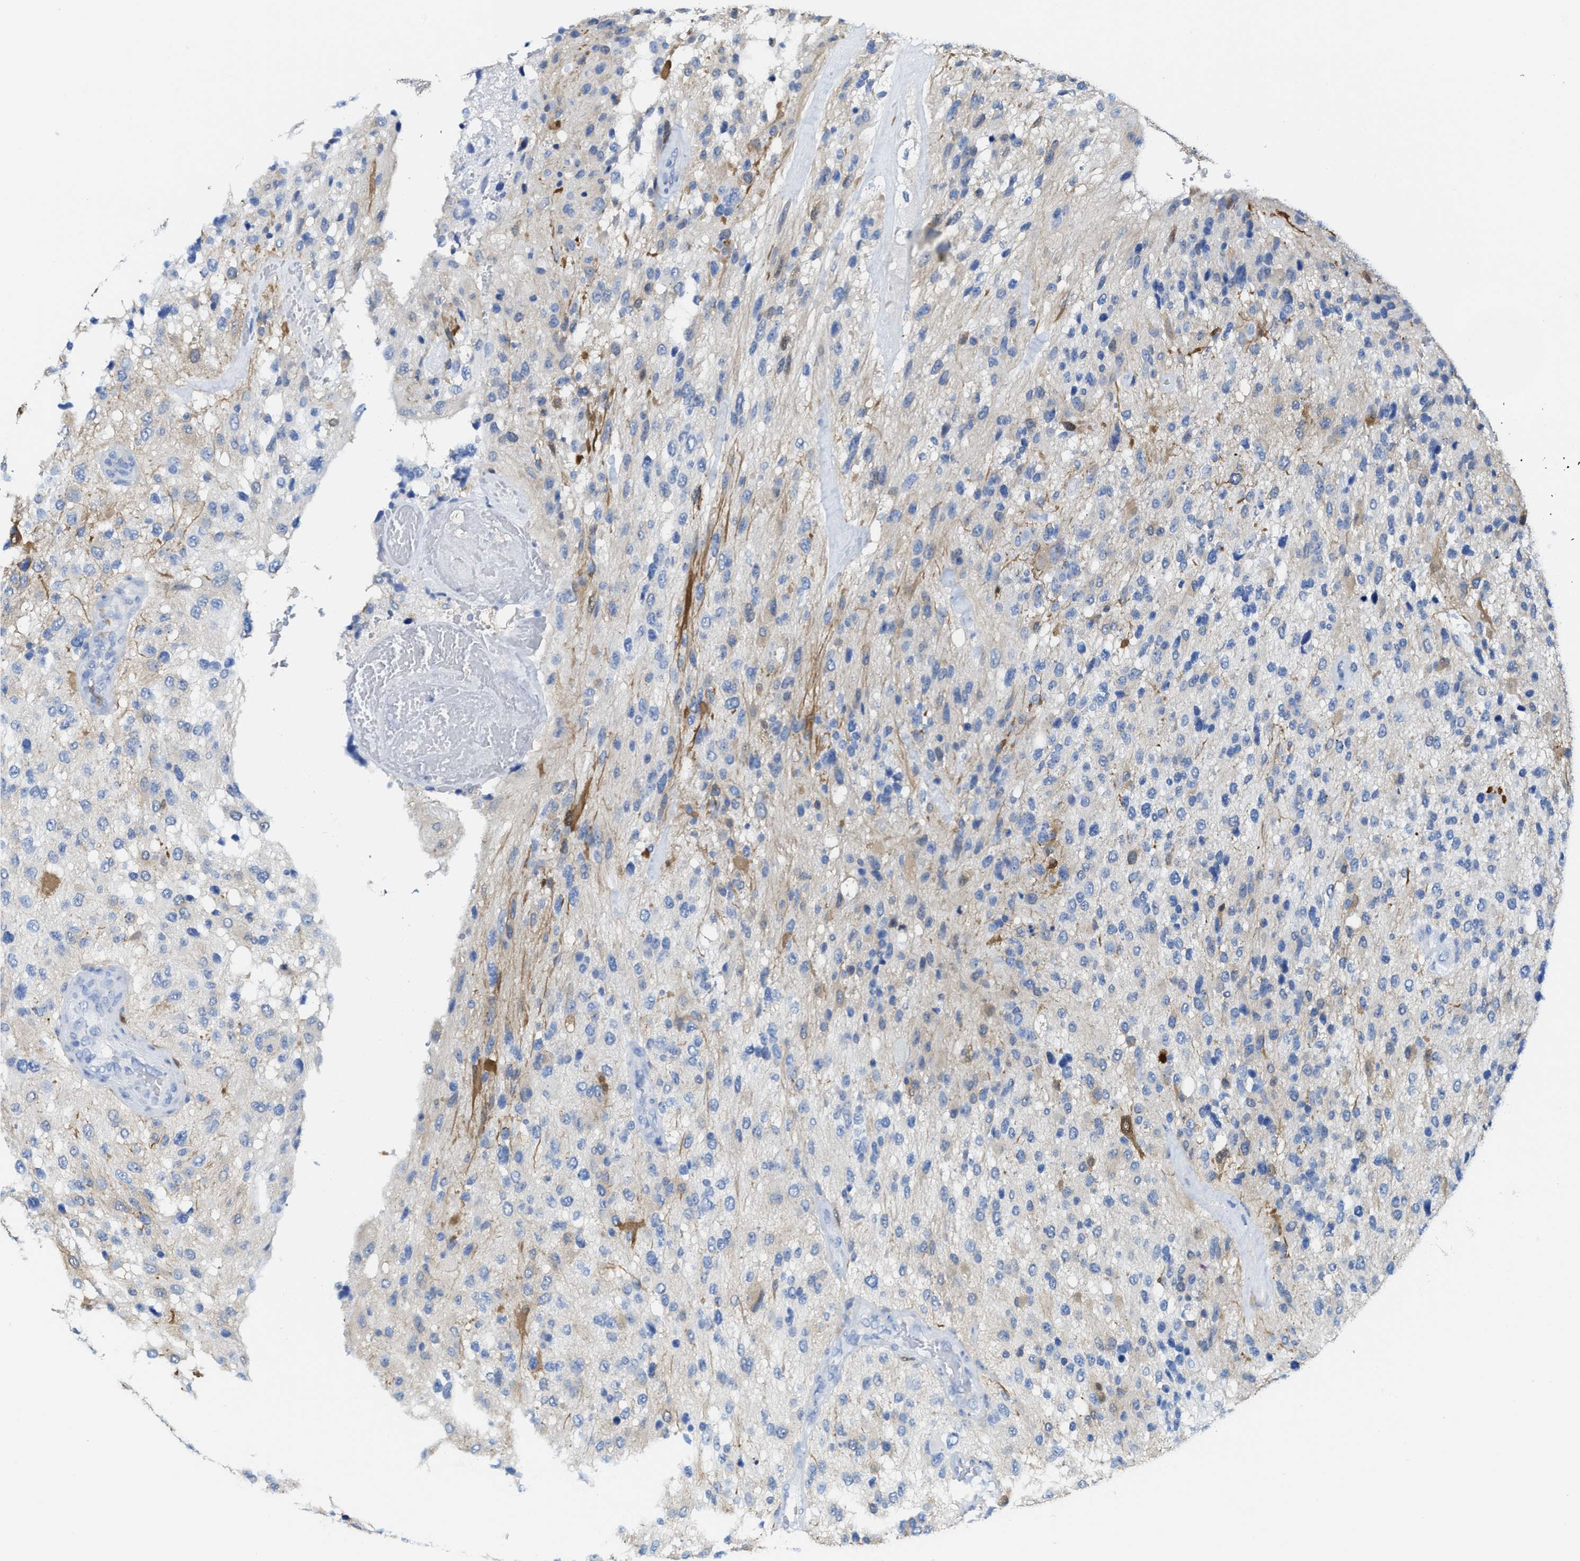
{"staining": {"intensity": "negative", "quantity": "none", "location": "none"}, "tissue": "glioma", "cell_type": "Tumor cells", "image_type": "cancer", "snomed": [{"axis": "morphology", "description": "Glioma, malignant, High grade"}, {"axis": "topography", "description": "Brain"}], "caption": "Immunohistochemistry (IHC) histopathology image of neoplastic tissue: malignant glioma (high-grade) stained with DAB (3,3'-diaminobenzidine) demonstrates no significant protein expression in tumor cells. Nuclei are stained in blue.", "gene": "ASS1", "patient": {"sex": "female", "age": 58}}